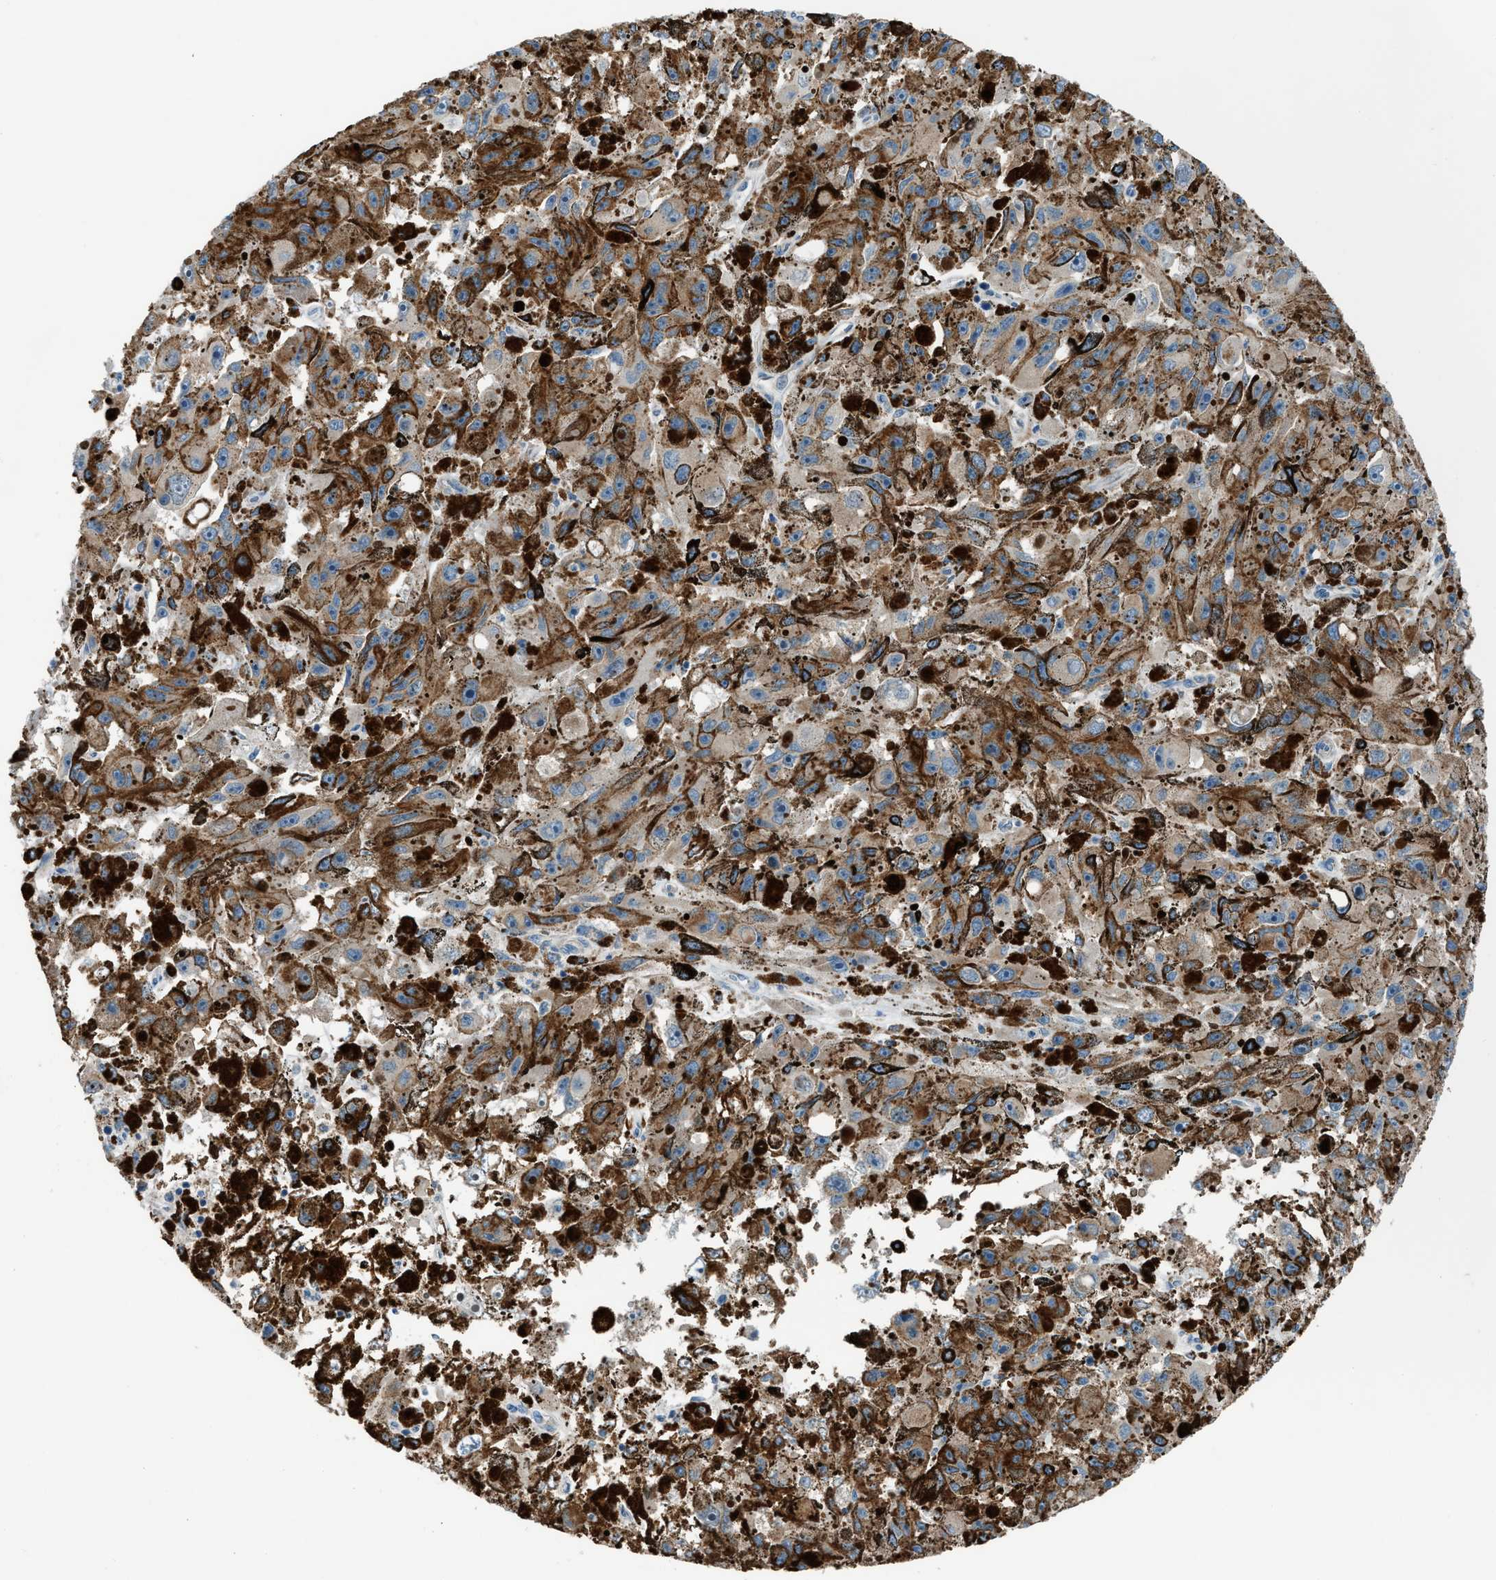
{"staining": {"intensity": "weak", "quantity": "25%-75%", "location": "cytoplasmic/membranous"}, "tissue": "melanoma", "cell_type": "Tumor cells", "image_type": "cancer", "snomed": [{"axis": "morphology", "description": "Malignant melanoma, NOS"}, {"axis": "topography", "description": "Skin"}], "caption": "Immunohistochemical staining of human melanoma reveals low levels of weak cytoplasmic/membranous protein expression in about 25%-75% of tumor cells. Using DAB (3,3'-diaminobenzidine) (brown) and hematoxylin (blue) stains, captured at high magnification using brightfield microscopy.", "gene": "HEG1", "patient": {"sex": "female", "age": 104}}